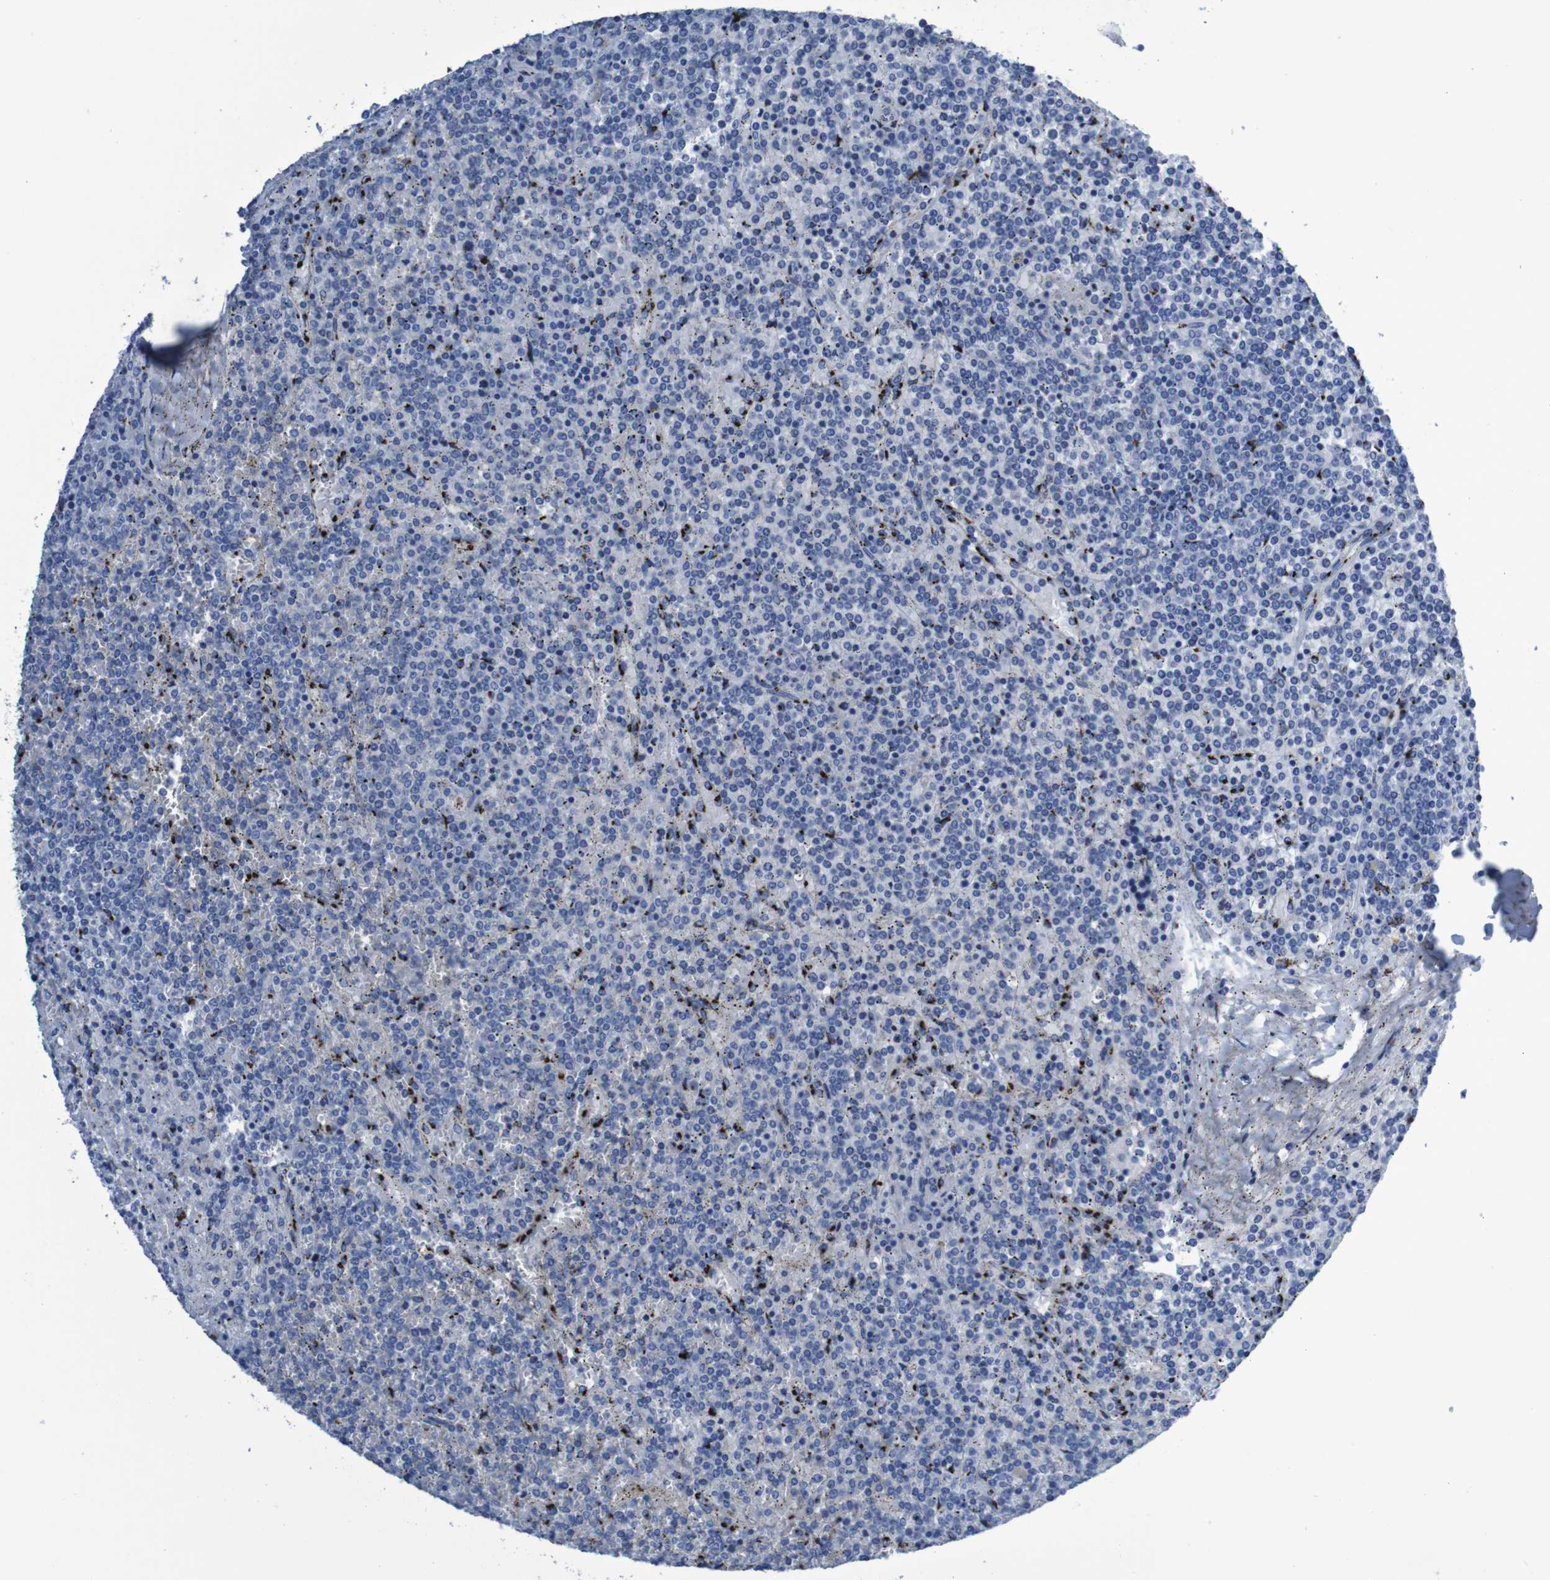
{"staining": {"intensity": "strong", "quantity": "<25%", "location": "cytoplasmic/membranous"}, "tissue": "lymphoma", "cell_type": "Tumor cells", "image_type": "cancer", "snomed": [{"axis": "morphology", "description": "Malignant lymphoma, non-Hodgkin's type, Low grade"}, {"axis": "topography", "description": "Spleen"}], "caption": "Immunohistochemistry histopathology image of neoplastic tissue: human malignant lymphoma, non-Hodgkin's type (low-grade) stained using IHC shows medium levels of strong protein expression localized specifically in the cytoplasmic/membranous of tumor cells, appearing as a cytoplasmic/membranous brown color.", "gene": "GOLM1", "patient": {"sex": "female", "age": 19}}